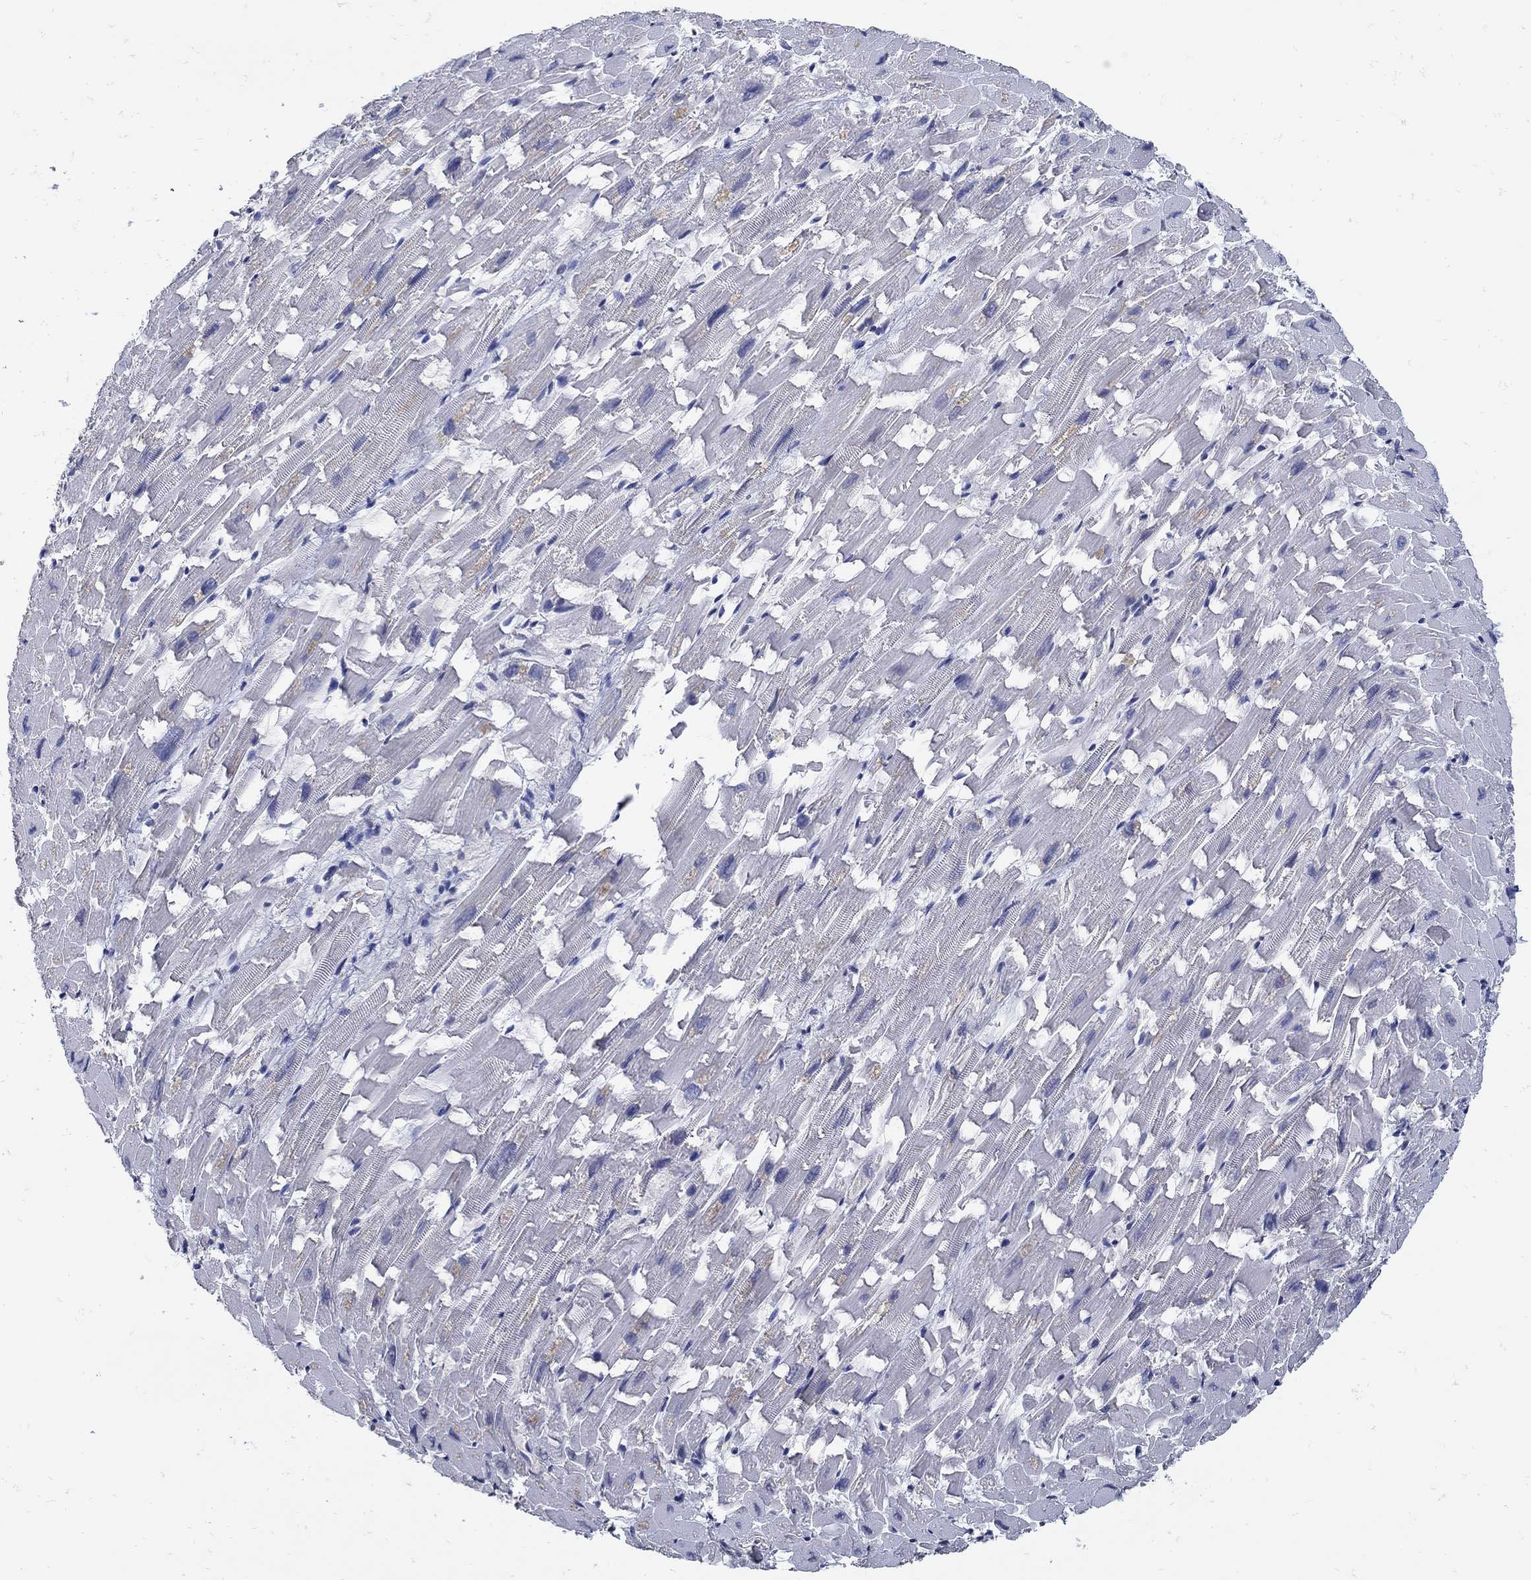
{"staining": {"intensity": "negative", "quantity": "none", "location": "none"}, "tissue": "heart muscle", "cell_type": "Cardiomyocytes", "image_type": "normal", "snomed": [{"axis": "morphology", "description": "Normal tissue, NOS"}, {"axis": "topography", "description": "Heart"}], "caption": "Protein analysis of unremarkable heart muscle exhibits no significant staining in cardiomyocytes. (DAB IHC visualized using brightfield microscopy, high magnification).", "gene": "KCNN3", "patient": {"sex": "female", "age": 64}}